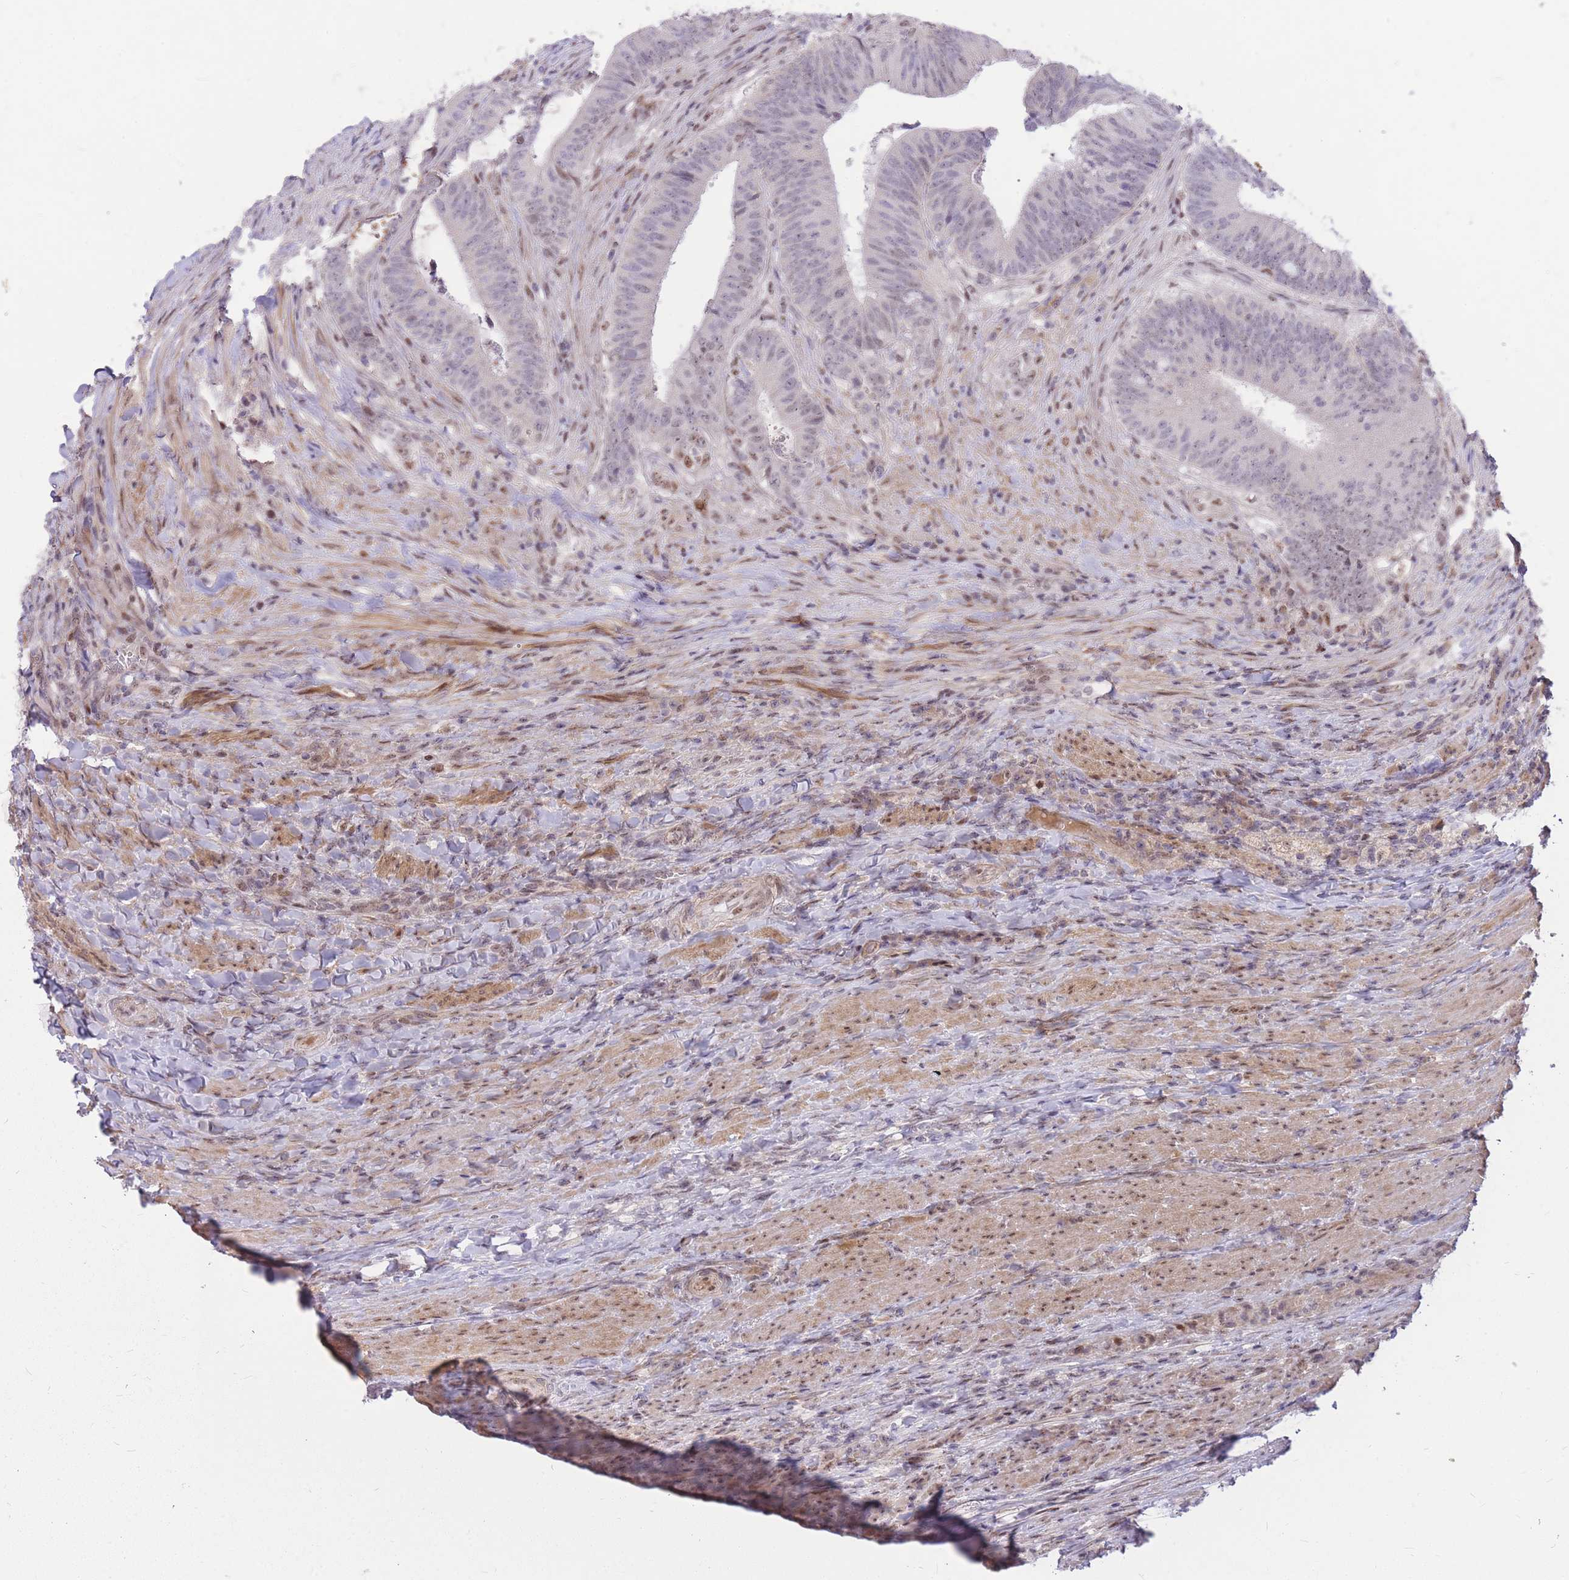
{"staining": {"intensity": "weak", "quantity": "25%-75%", "location": "nuclear"}, "tissue": "colorectal cancer", "cell_type": "Tumor cells", "image_type": "cancer", "snomed": [{"axis": "morphology", "description": "Adenocarcinoma, NOS"}, {"axis": "topography", "description": "Colon"}], "caption": "A brown stain shows weak nuclear staining of a protein in human colorectal cancer tumor cells.", "gene": "TLE2", "patient": {"sex": "female", "age": 43}}